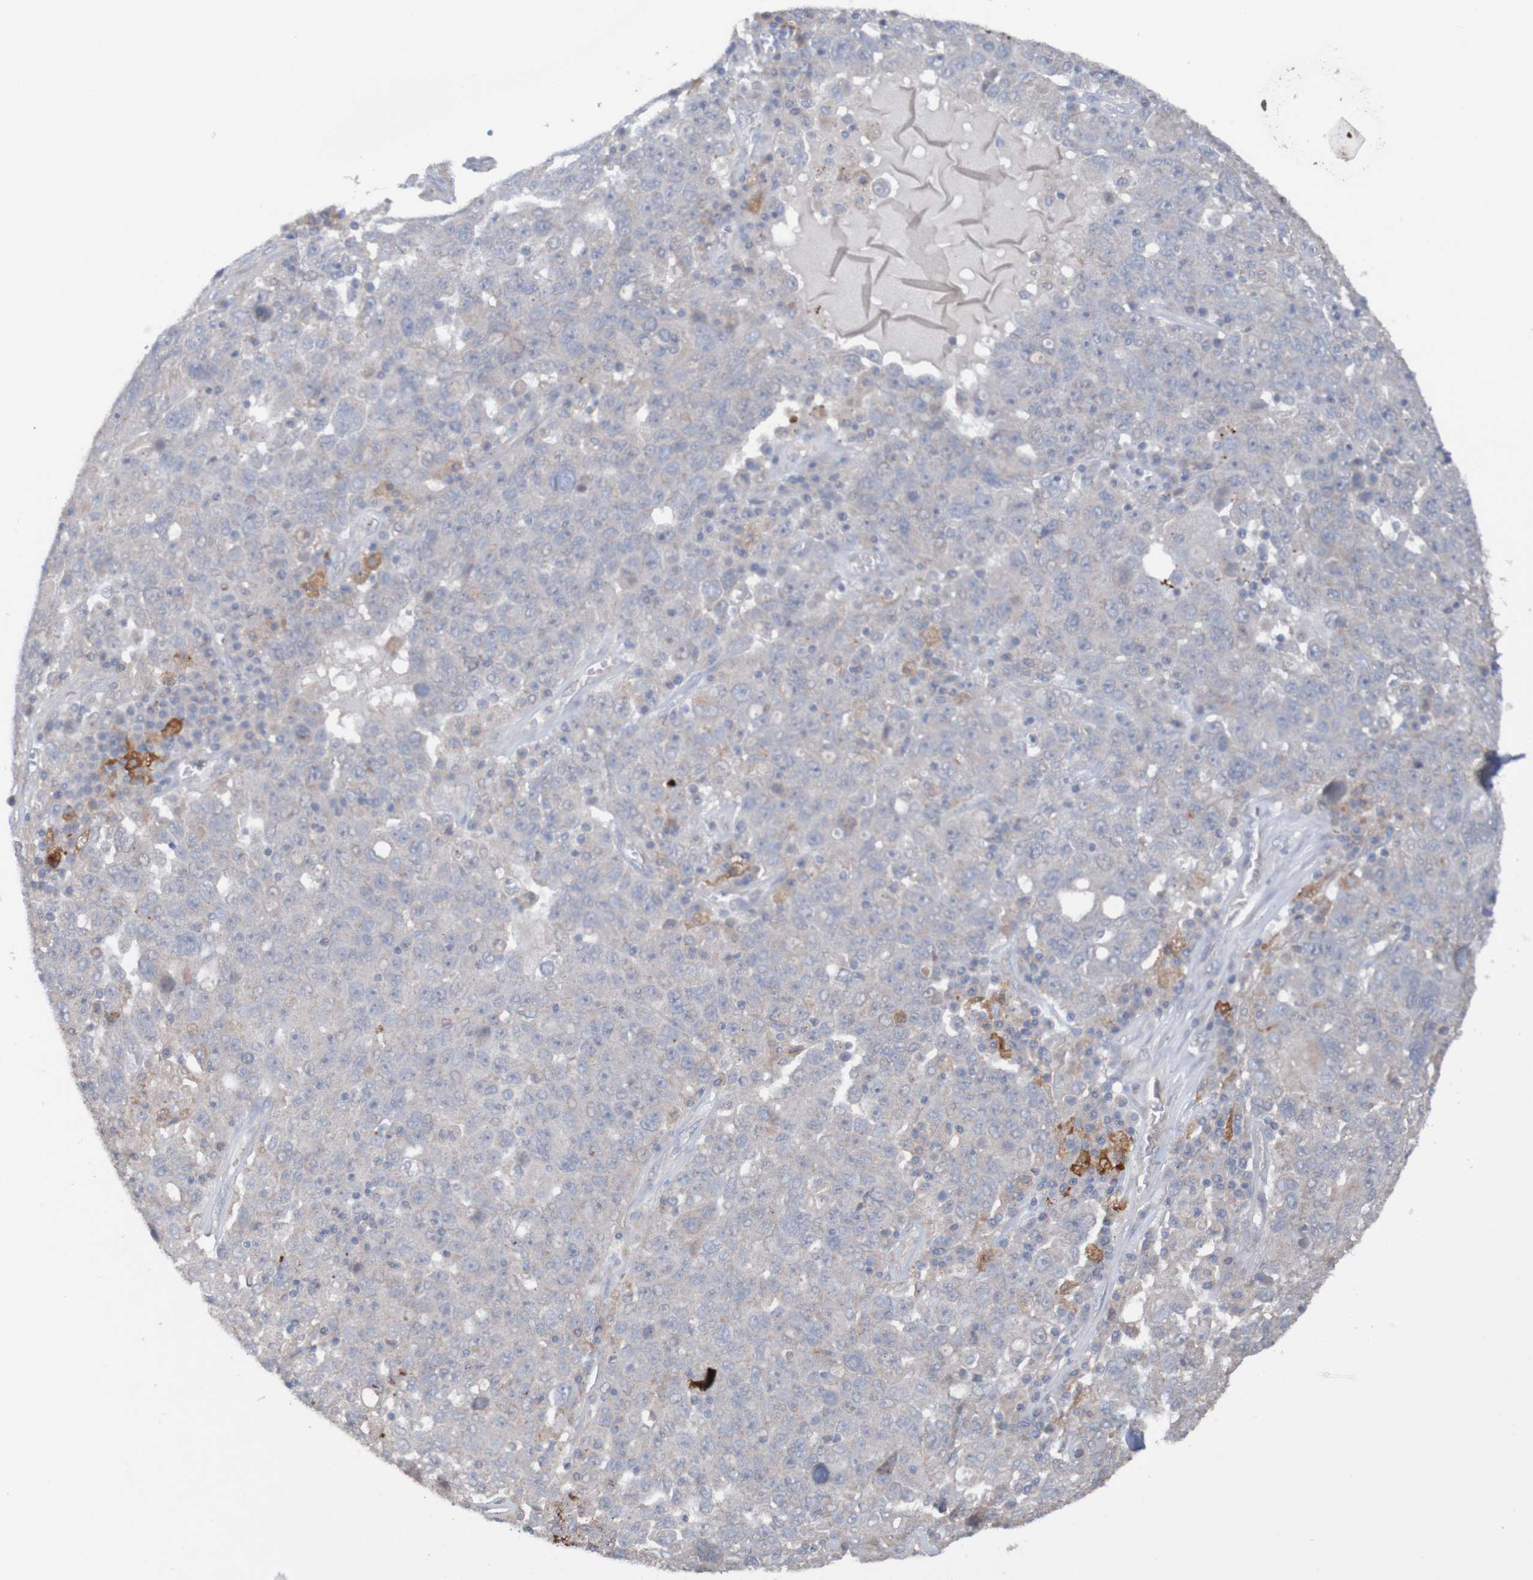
{"staining": {"intensity": "negative", "quantity": "none", "location": "none"}, "tissue": "ovarian cancer", "cell_type": "Tumor cells", "image_type": "cancer", "snomed": [{"axis": "morphology", "description": "Carcinoma, endometroid"}, {"axis": "topography", "description": "Ovary"}], "caption": "This is an immunohistochemistry photomicrograph of ovarian cancer (endometroid carcinoma). There is no staining in tumor cells.", "gene": "ANGPT4", "patient": {"sex": "female", "age": 62}}